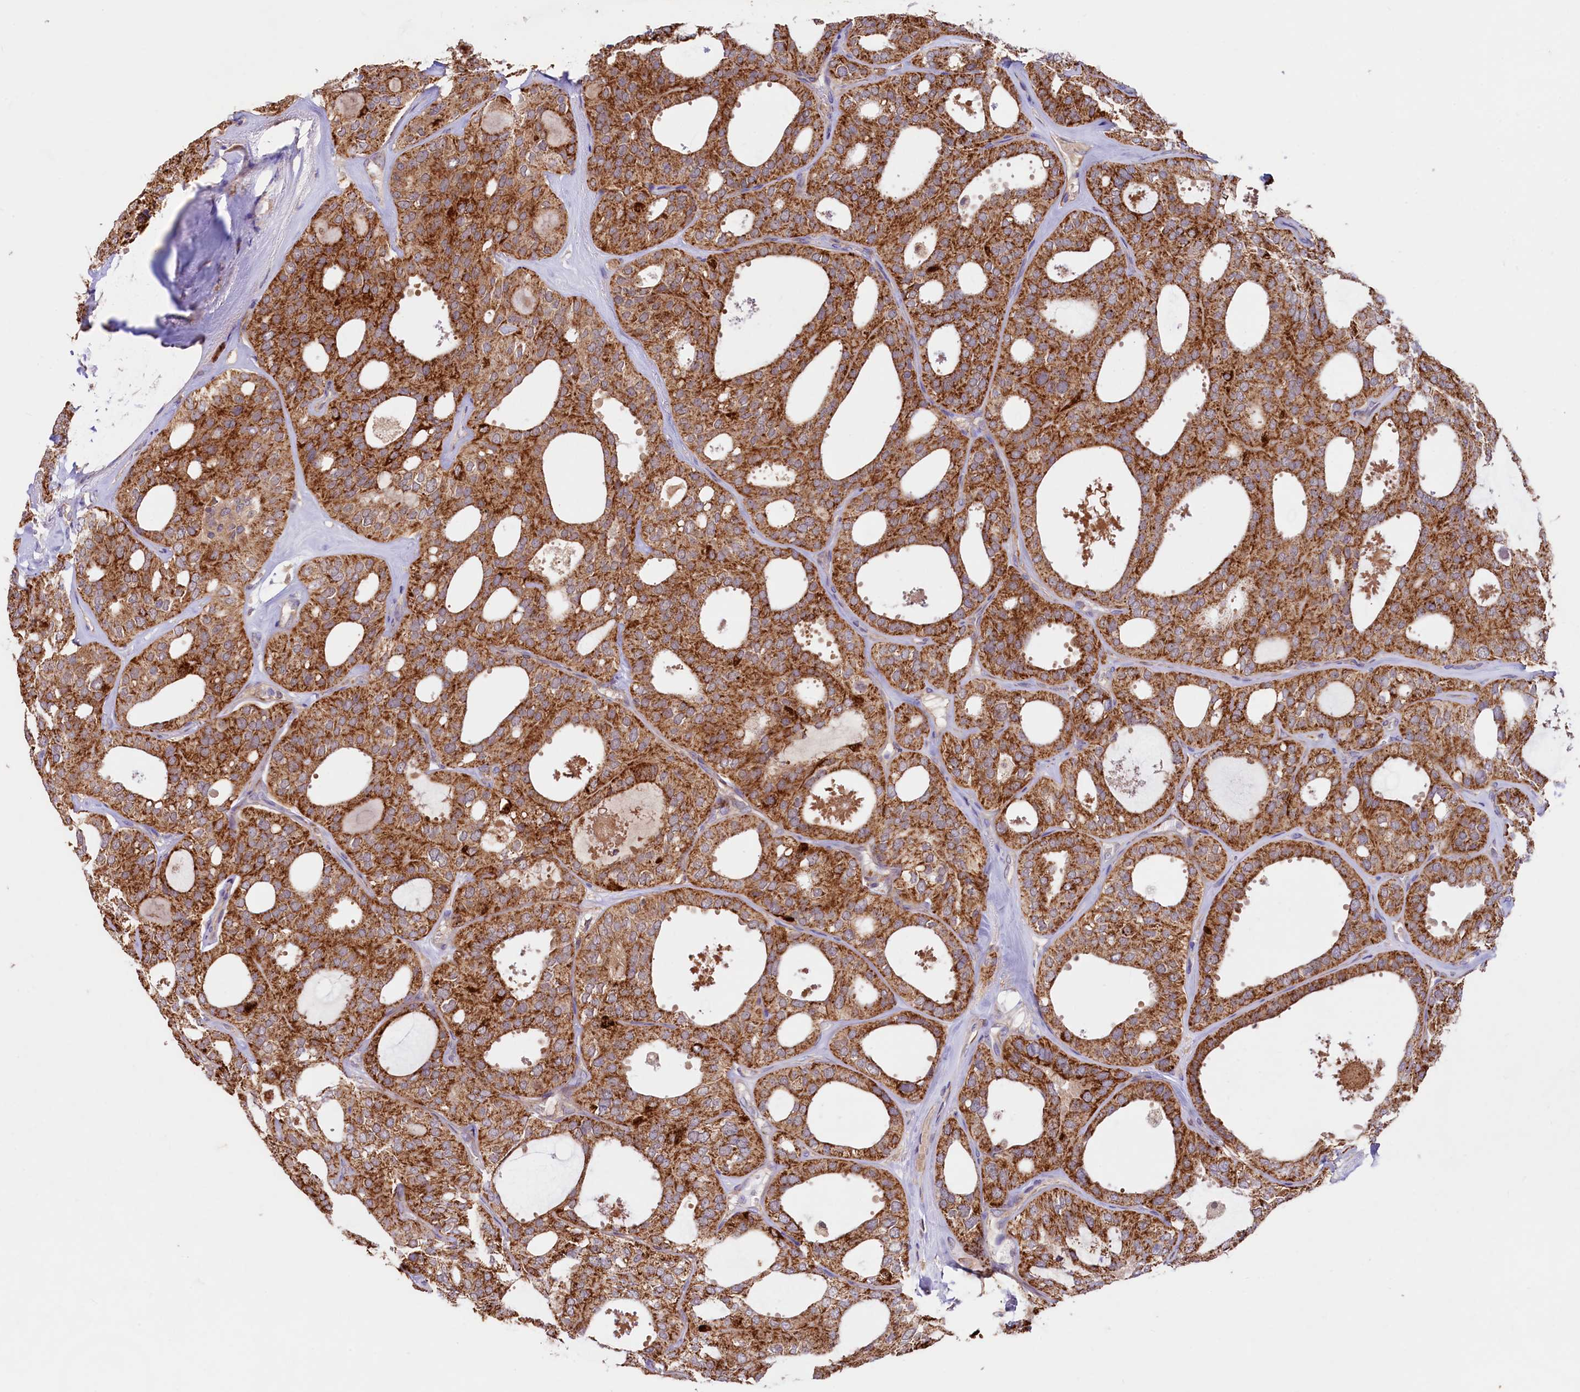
{"staining": {"intensity": "strong", "quantity": ">75%", "location": "cytoplasmic/membranous"}, "tissue": "thyroid cancer", "cell_type": "Tumor cells", "image_type": "cancer", "snomed": [{"axis": "morphology", "description": "Follicular adenoma carcinoma, NOS"}, {"axis": "topography", "description": "Thyroid gland"}], "caption": "Protein staining exhibits strong cytoplasmic/membranous expression in approximately >75% of tumor cells in follicular adenoma carcinoma (thyroid).", "gene": "CIAO3", "patient": {"sex": "male", "age": 75}}